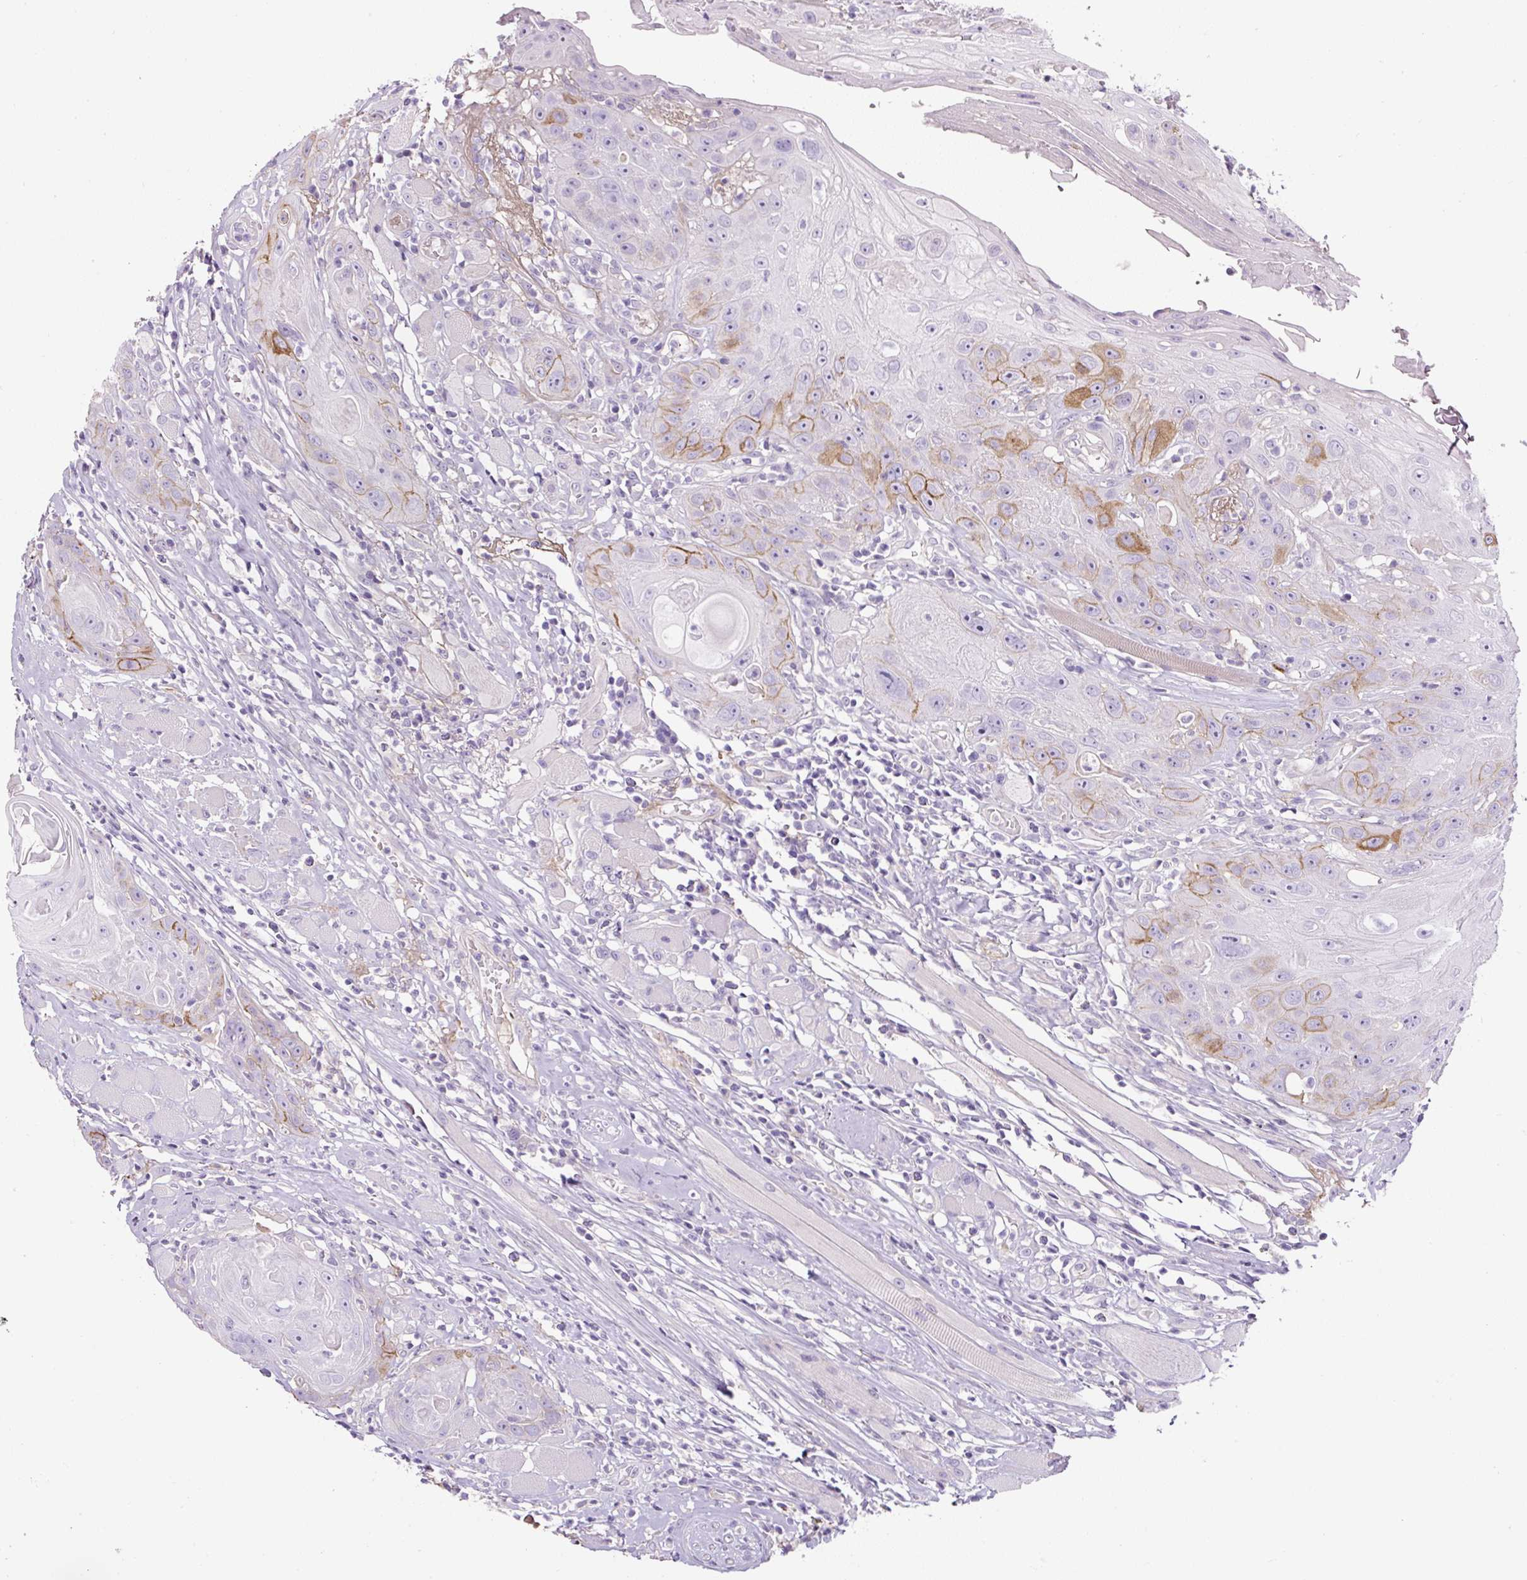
{"staining": {"intensity": "moderate", "quantity": "<25%", "location": "cytoplasmic/membranous"}, "tissue": "head and neck cancer", "cell_type": "Tumor cells", "image_type": "cancer", "snomed": [{"axis": "morphology", "description": "Squamous cell carcinoma, NOS"}, {"axis": "topography", "description": "Head-Neck"}], "caption": "Protein staining of head and neck cancer tissue shows moderate cytoplasmic/membranous staining in approximately <25% of tumor cells. The protein of interest is shown in brown color, while the nuclei are stained blue.", "gene": "OR14A2", "patient": {"sex": "female", "age": 59}}